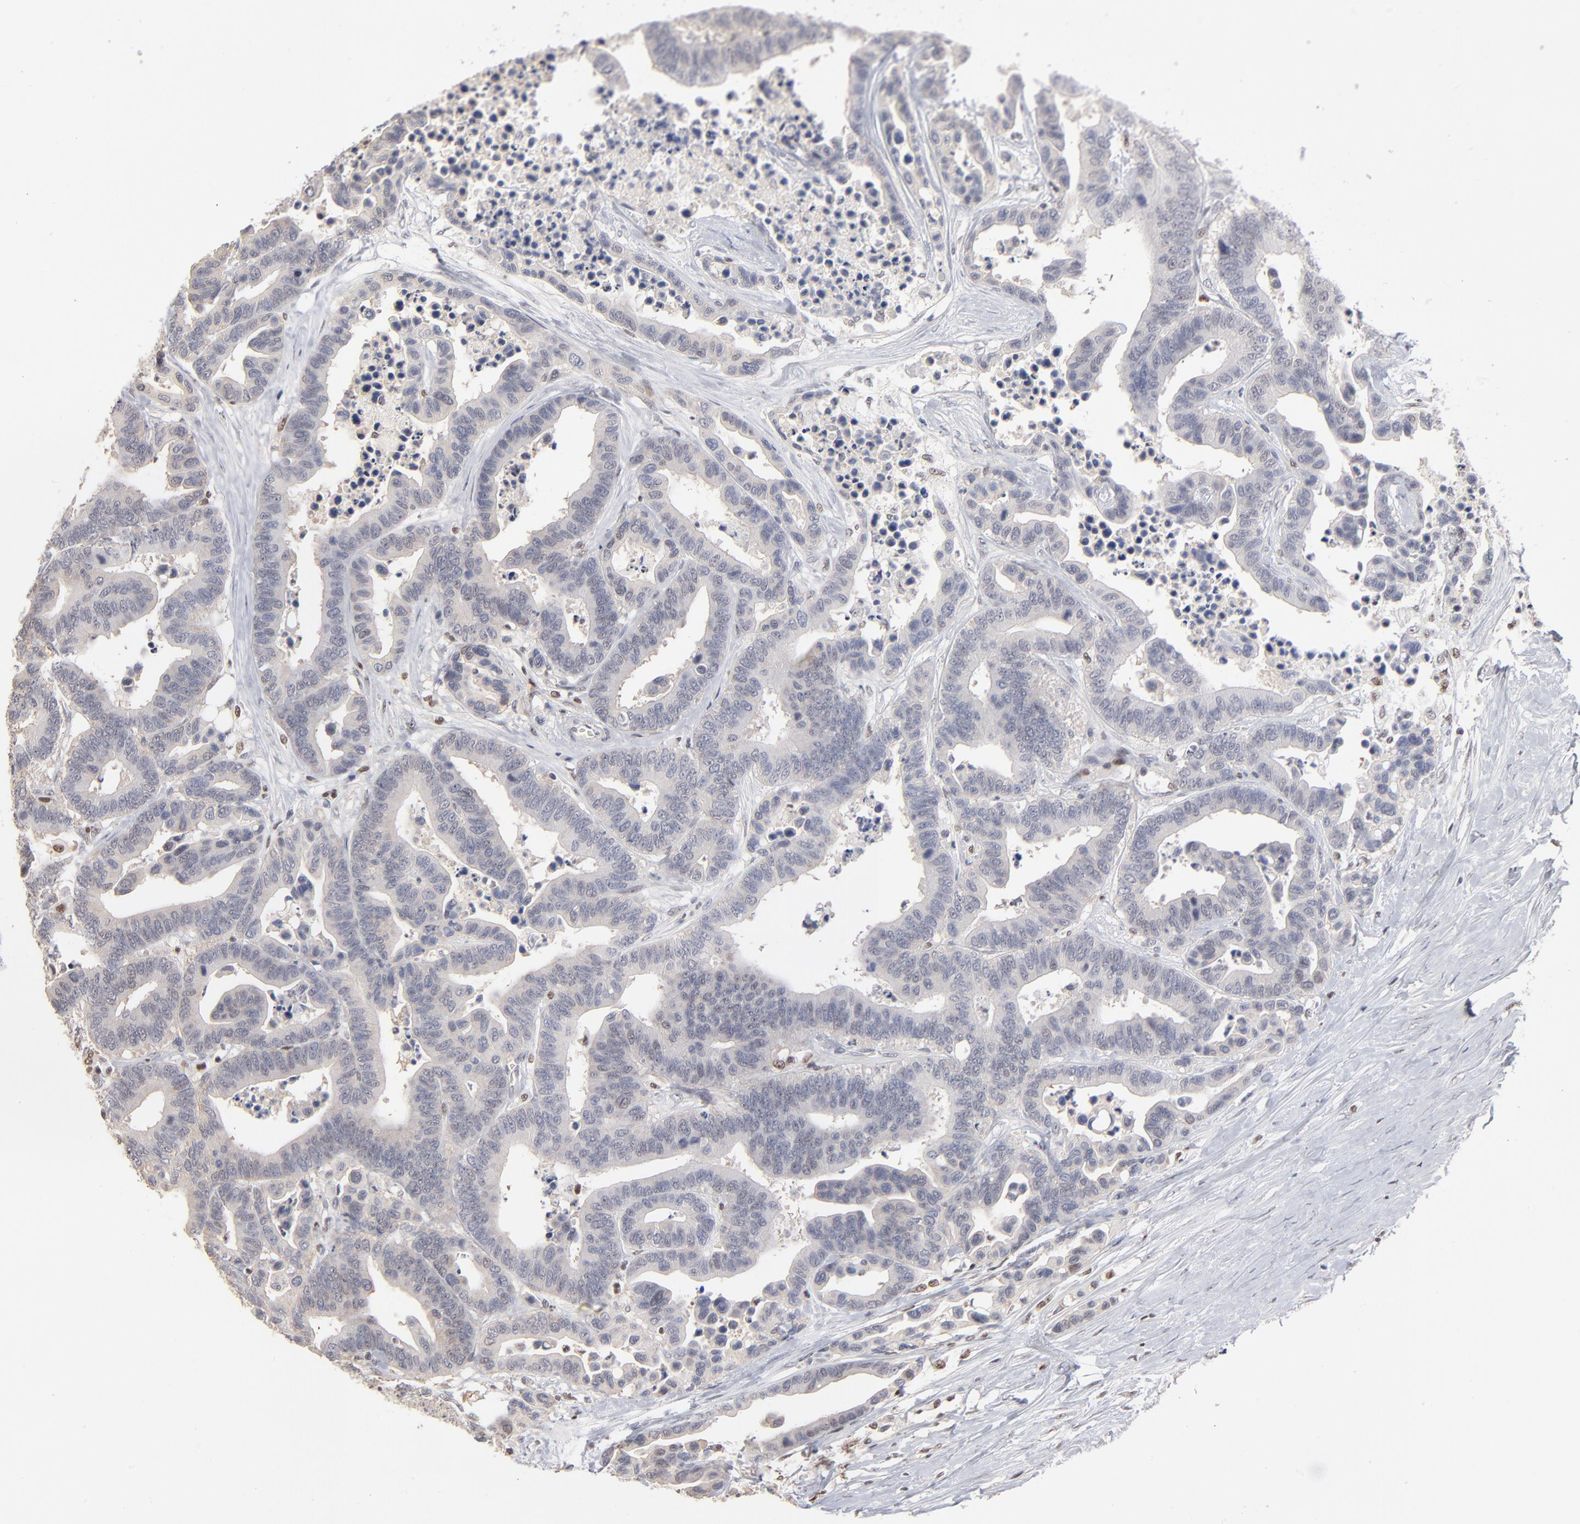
{"staining": {"intensity": "negative", "quantity": "none", "location": "none"}, "tissue": "colorectal cancer", "cell_type": "Tumor cells", "image_type": "cancer", "snomed": [{"axis": "morphology", "description": "Adenocarcinoma, NOS"}, {"axis": "topography", "description": "Colon"}], "caption": "An immunohistochemistry micrograph of colorectal cancer (adenocarcinoma) is shown. There is no staining in tumor cells of colorectal cancer (adenocarcinoma). (Brightfield microscopy of DAB immunohistochemistry at high magnification).", "gene": "MAX", "patient": {"sex": "male", "age": 82}}